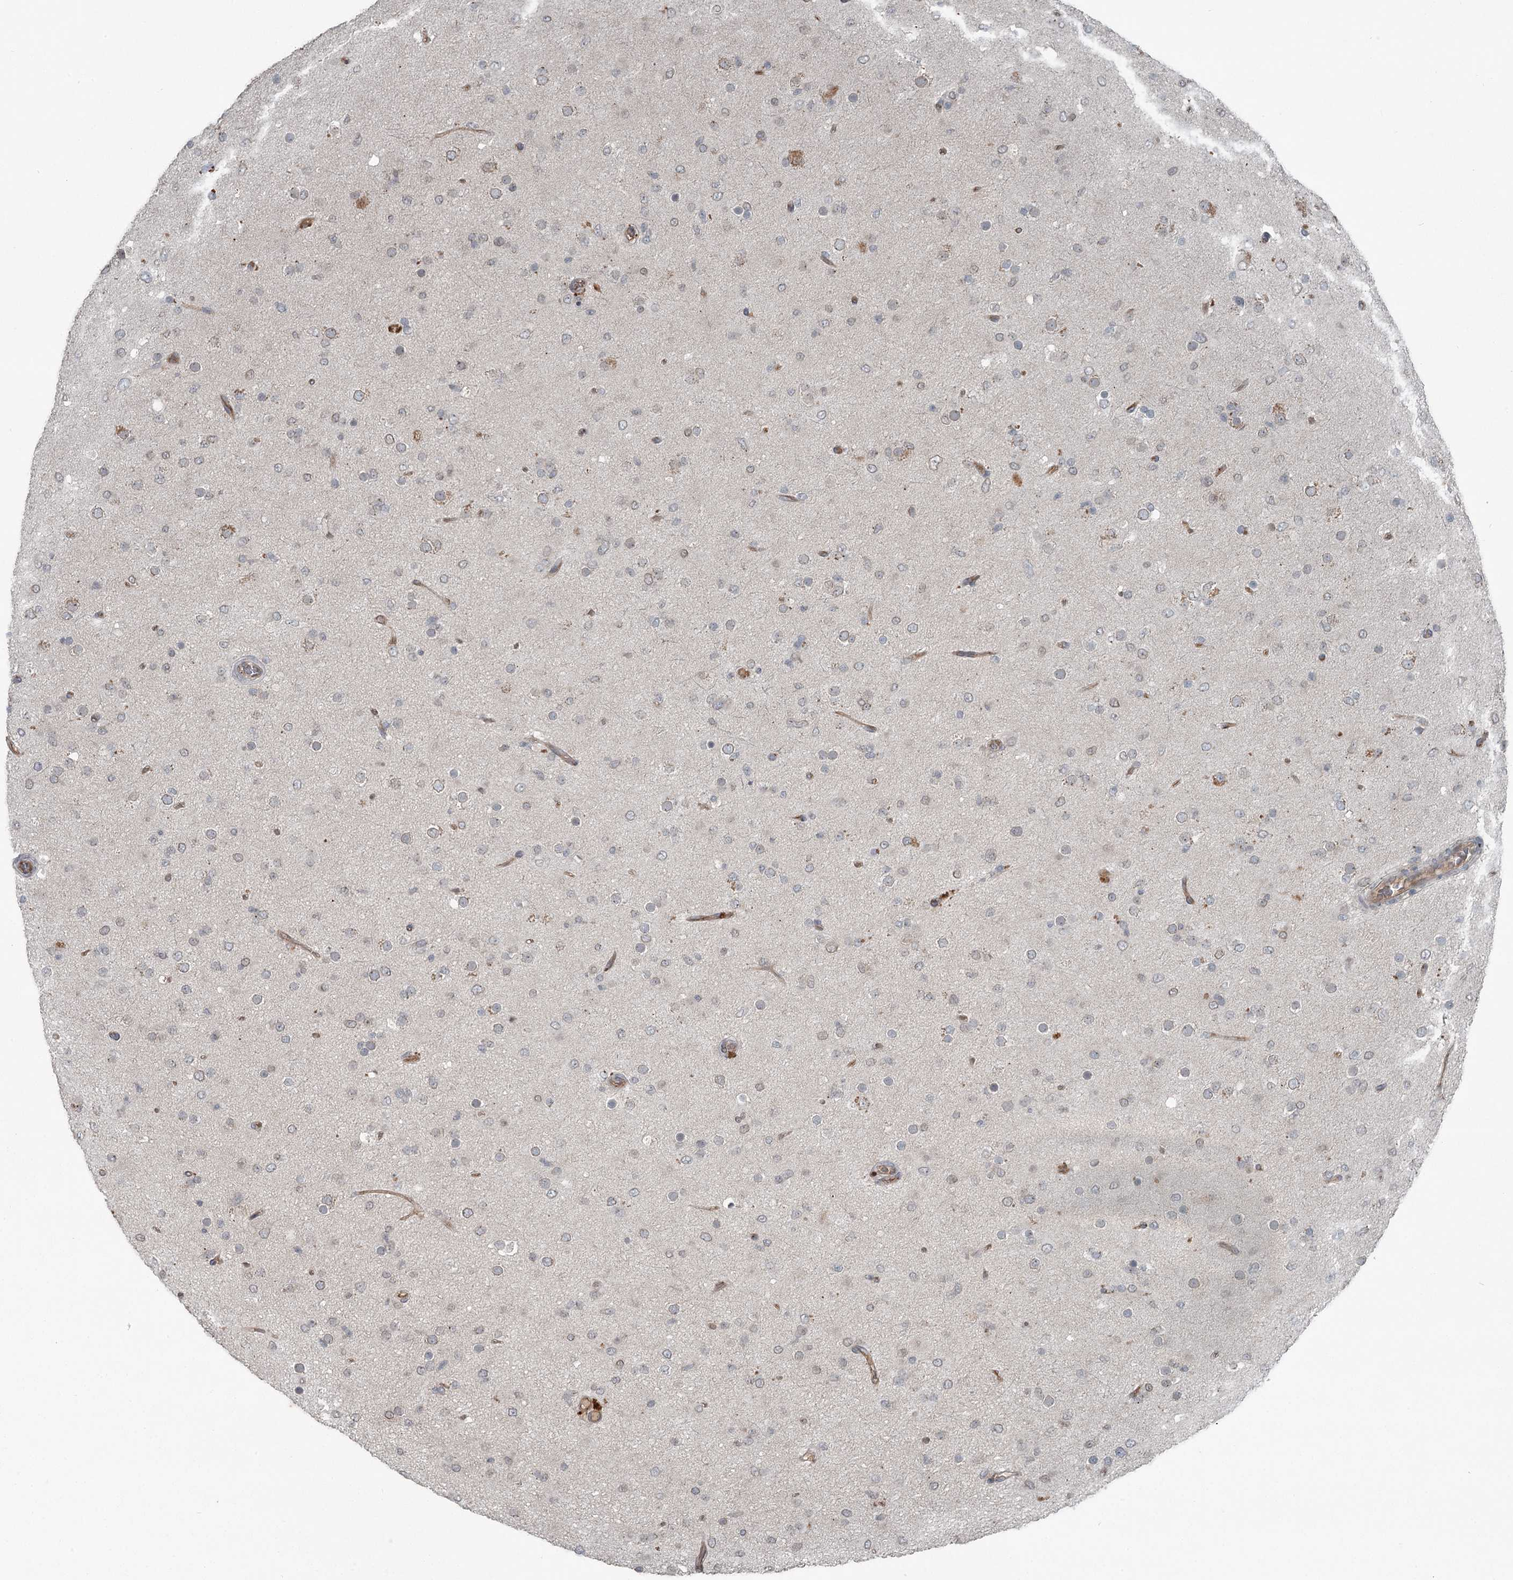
{"staining": {"intensity": "negative", "quantity": "none", "location": "none"}, "tissue": "glioma", "cell_type": "Tumor cells", "image_type": "cancer", "snomed": [{"axis": "morphology", "description": "Glioma, malignant, Low grade"}, {"axis": "topography", "description": "Brain"}], "caption": "An image of human malignant low-grade glioma is negative for staining in tumor cells.", "gene": "SLC39A8", "patient": {"sex": "male", "age": 65}}